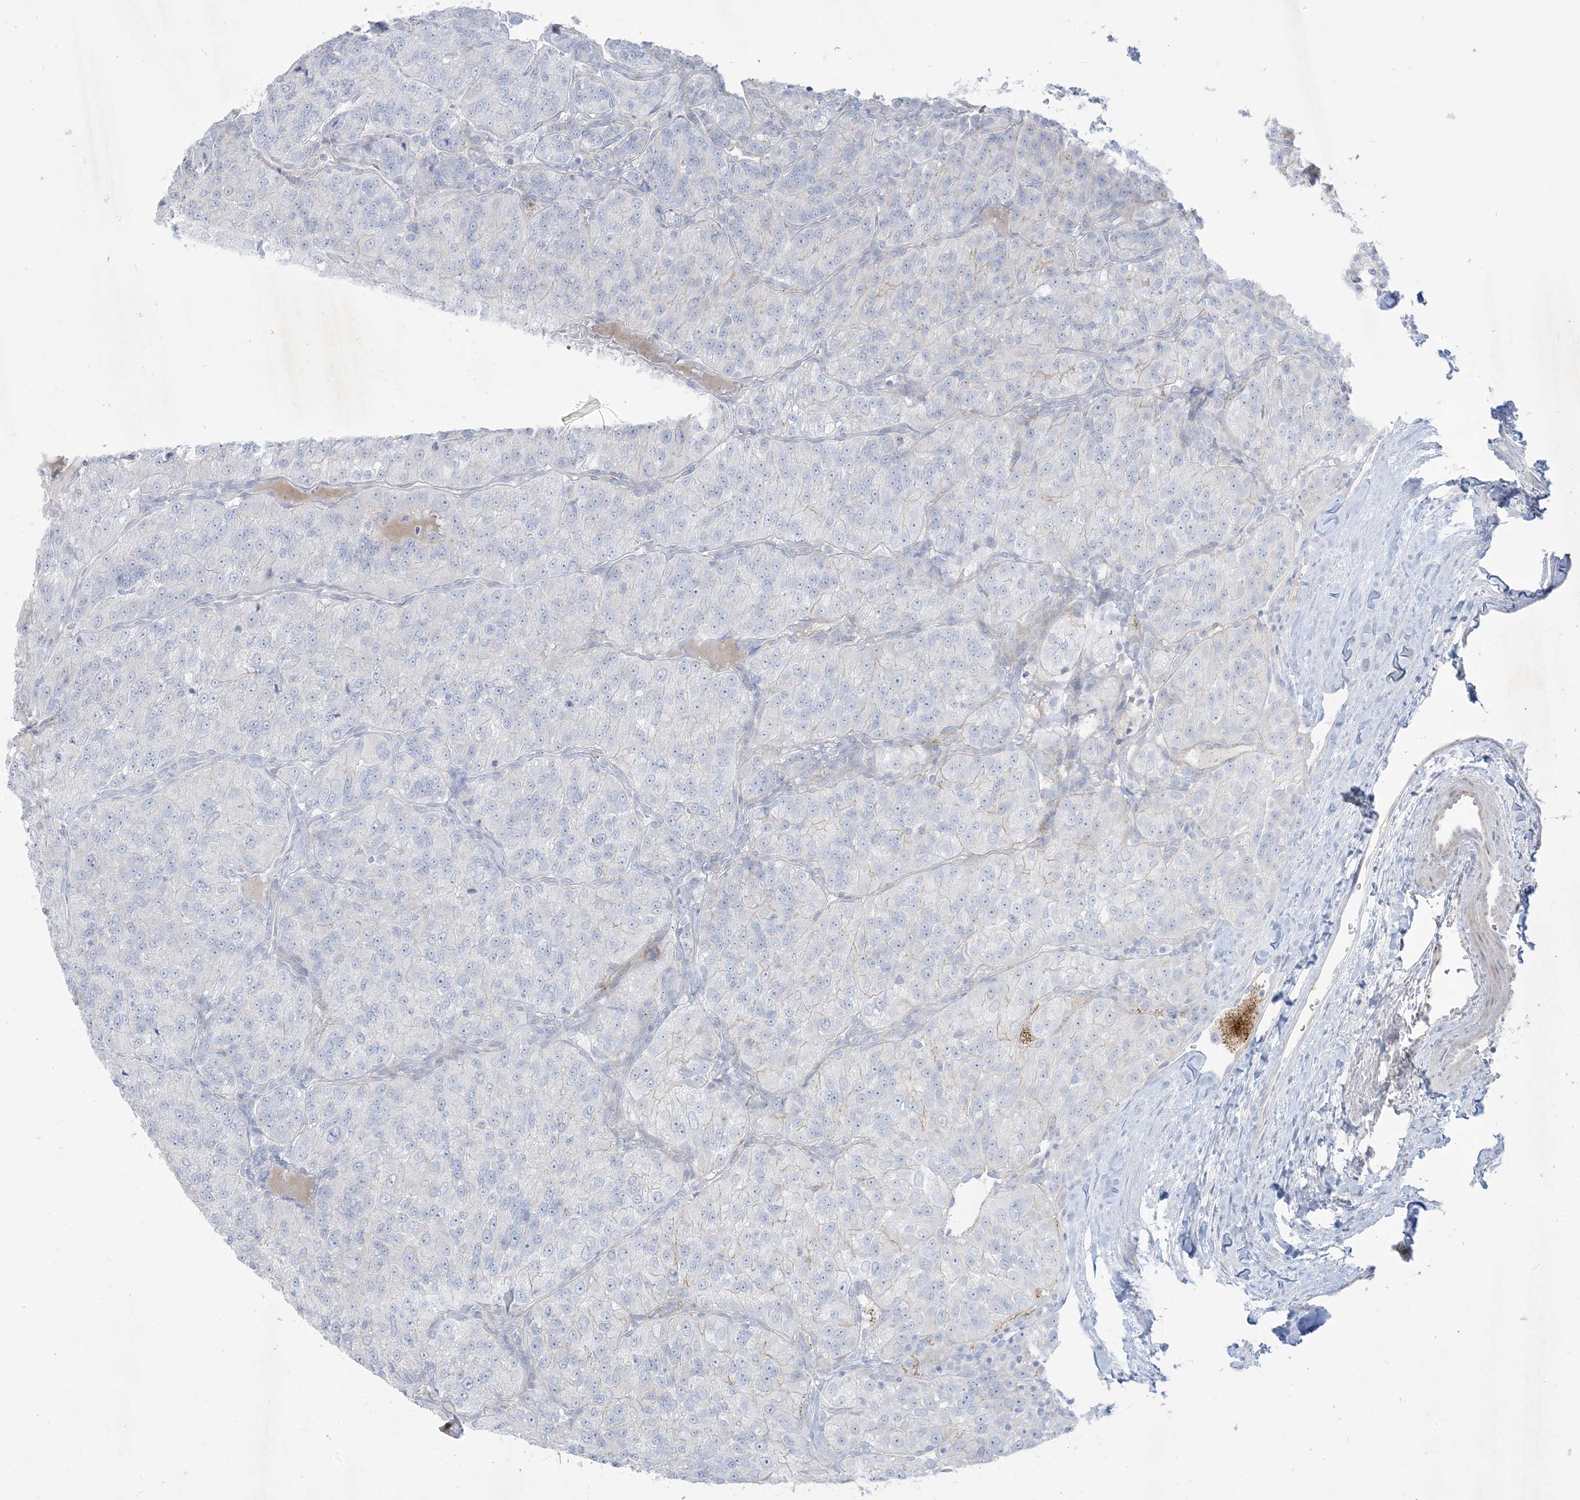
{"staining": {"intensity": "negative", "quantity": "none", "location": "none"}, "tissue": "renal cancer", "cell_type": "Tumor cells", "image_type": "cancer", "snomed": [{"axis": "morphology", "description": "Adenocarcinoma, NOS"}, {"axis": "topography", "description": "Kidney"}], "caption": "Tumor cells are negative for protein expression in human renal adenocarcinoma. Nuclei are stained in blue.", "gene": "B3GNT7", "patient": {"sex": "female", "age": 63}}